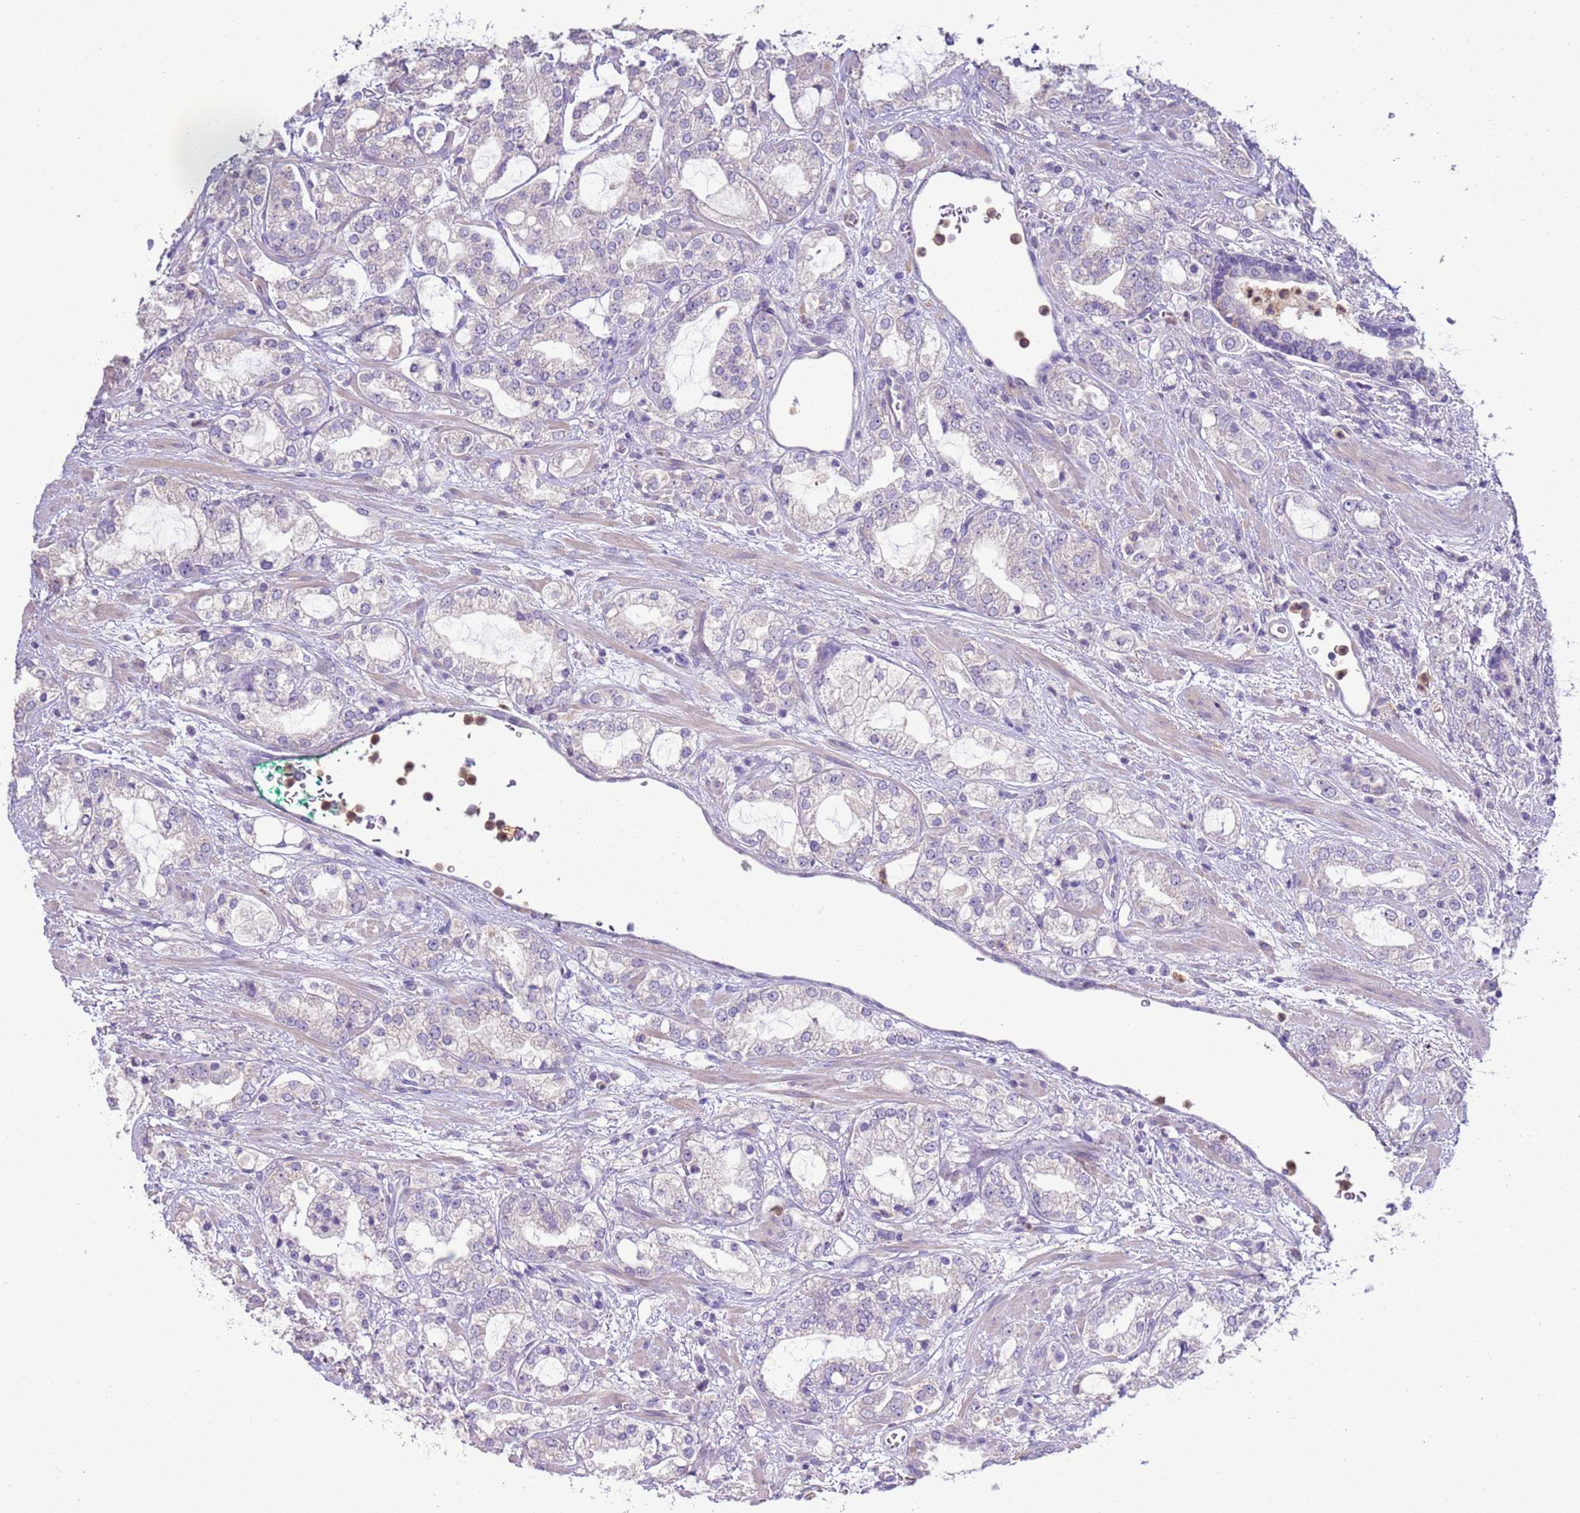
{"staining": {"intensity": "negative", "quantity": "none", "location": "none"}, "tissue": "prostate cancer", "cell_type": "Tumor cells", "image_type": "cancer", "snomed": [{"axis": "morphology", "description": "Adenocarcinoma, High grade"}, {"axis": "topography", "description": "Prostate"}], "caption": "The immunohistochemistry micrograph has no significant positivity in tumor cells of high-grade adenocarcinoma (prostate) tissue. (Stains: DAB immunohistochemistry with hematoxylin counter stain, Microscopy: brightfield microscopy at high magnification).", "gene": "IL2RG", "patient": {"sex": "male", "age": 64}}